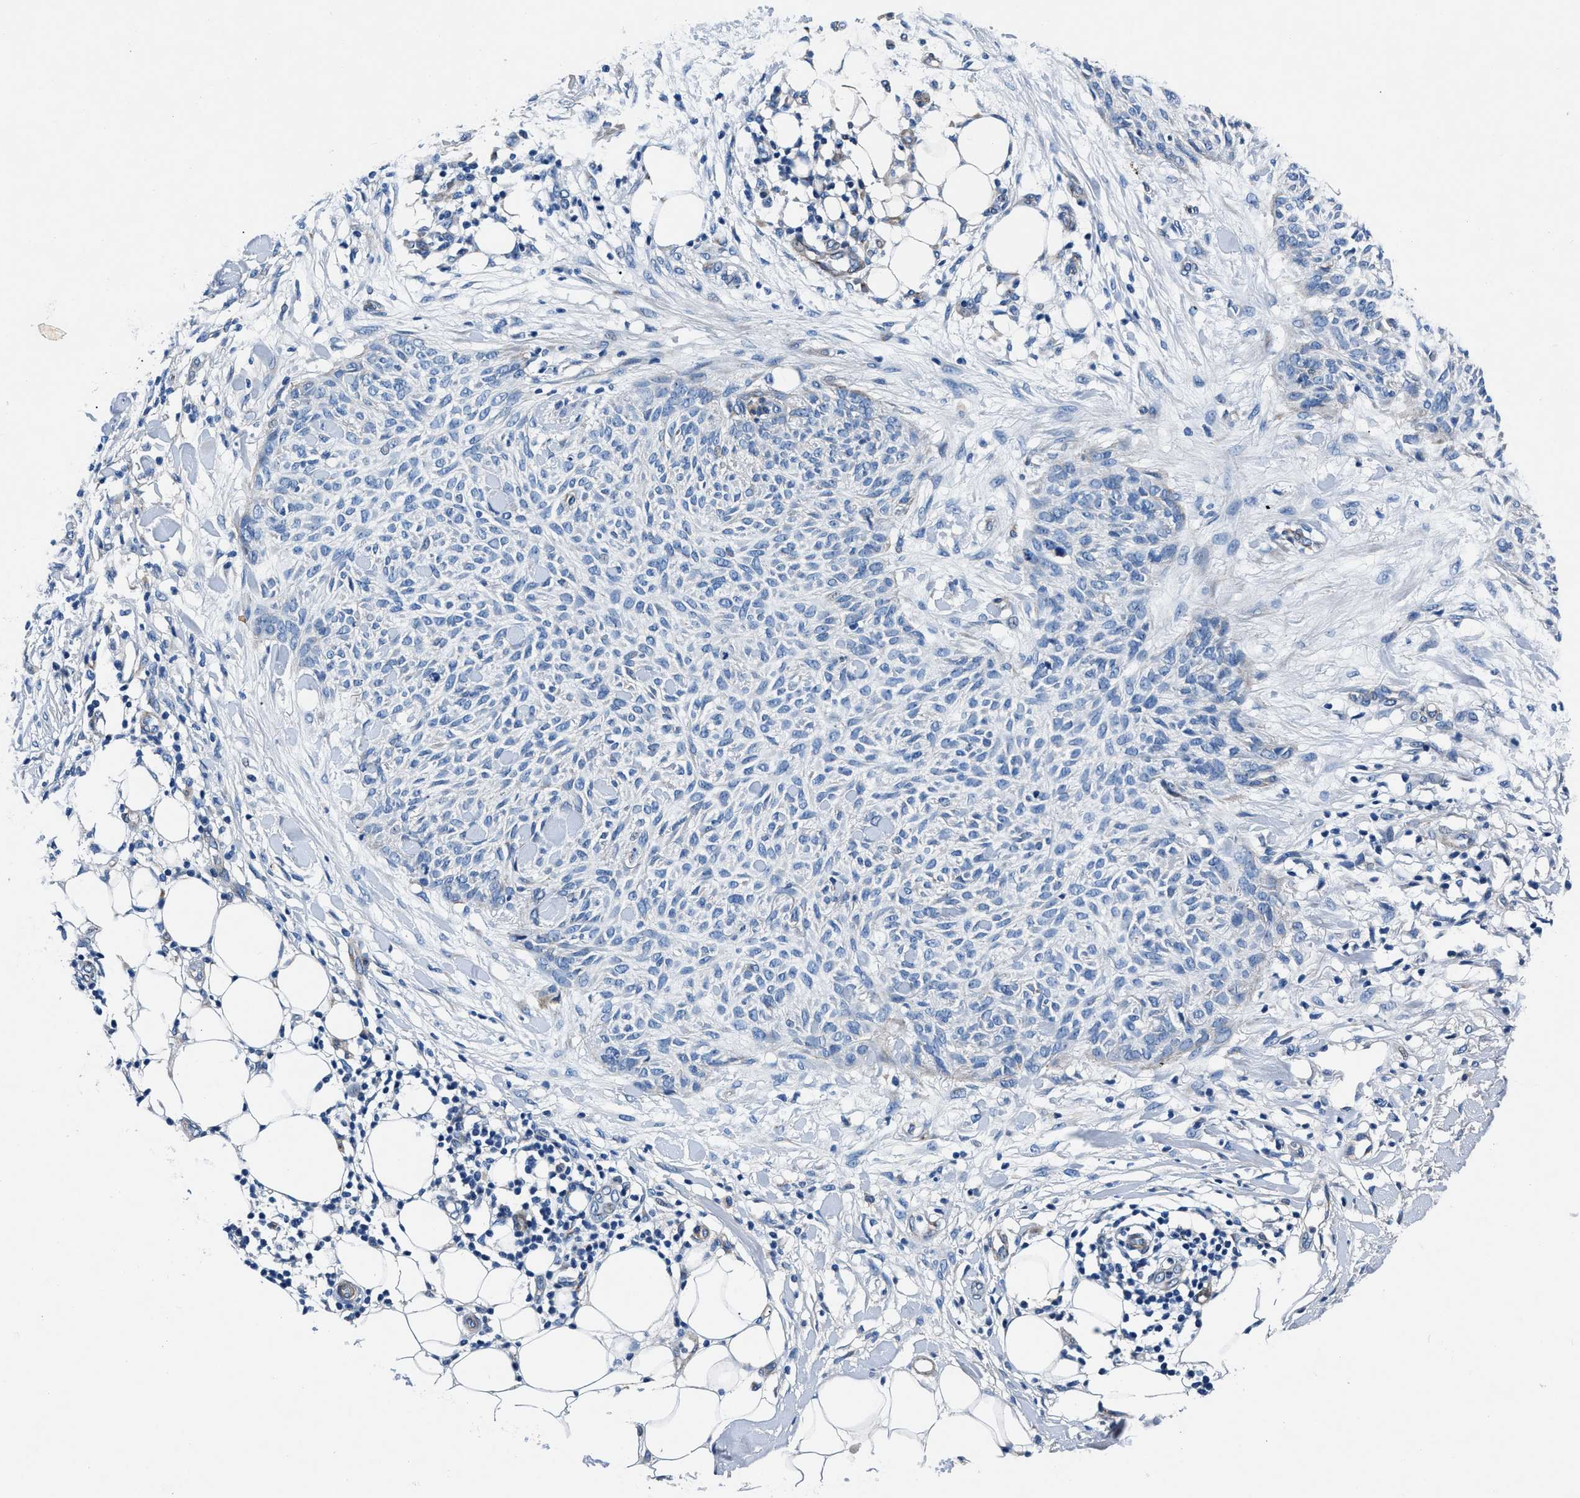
{"staining": {"intensity": "weak", "quantity": "<25%", "location": "cytoplasmic/membranous"}, "tissue": "skin cancer", "cell_type": "Tumor cells", "image_type": "cancer", "snomed": [{"axis": "morphology", "description": "Basal cell carcinoma"}, {"axis": "topography", "description": "Skin"}], "caption": "Skin basal cell carcinoma stained for a protein using immunohistochemistry demonstrates no staining tumor cells.", "gene": "DAG1", "patient": {"sex": "female", "age": 84}}